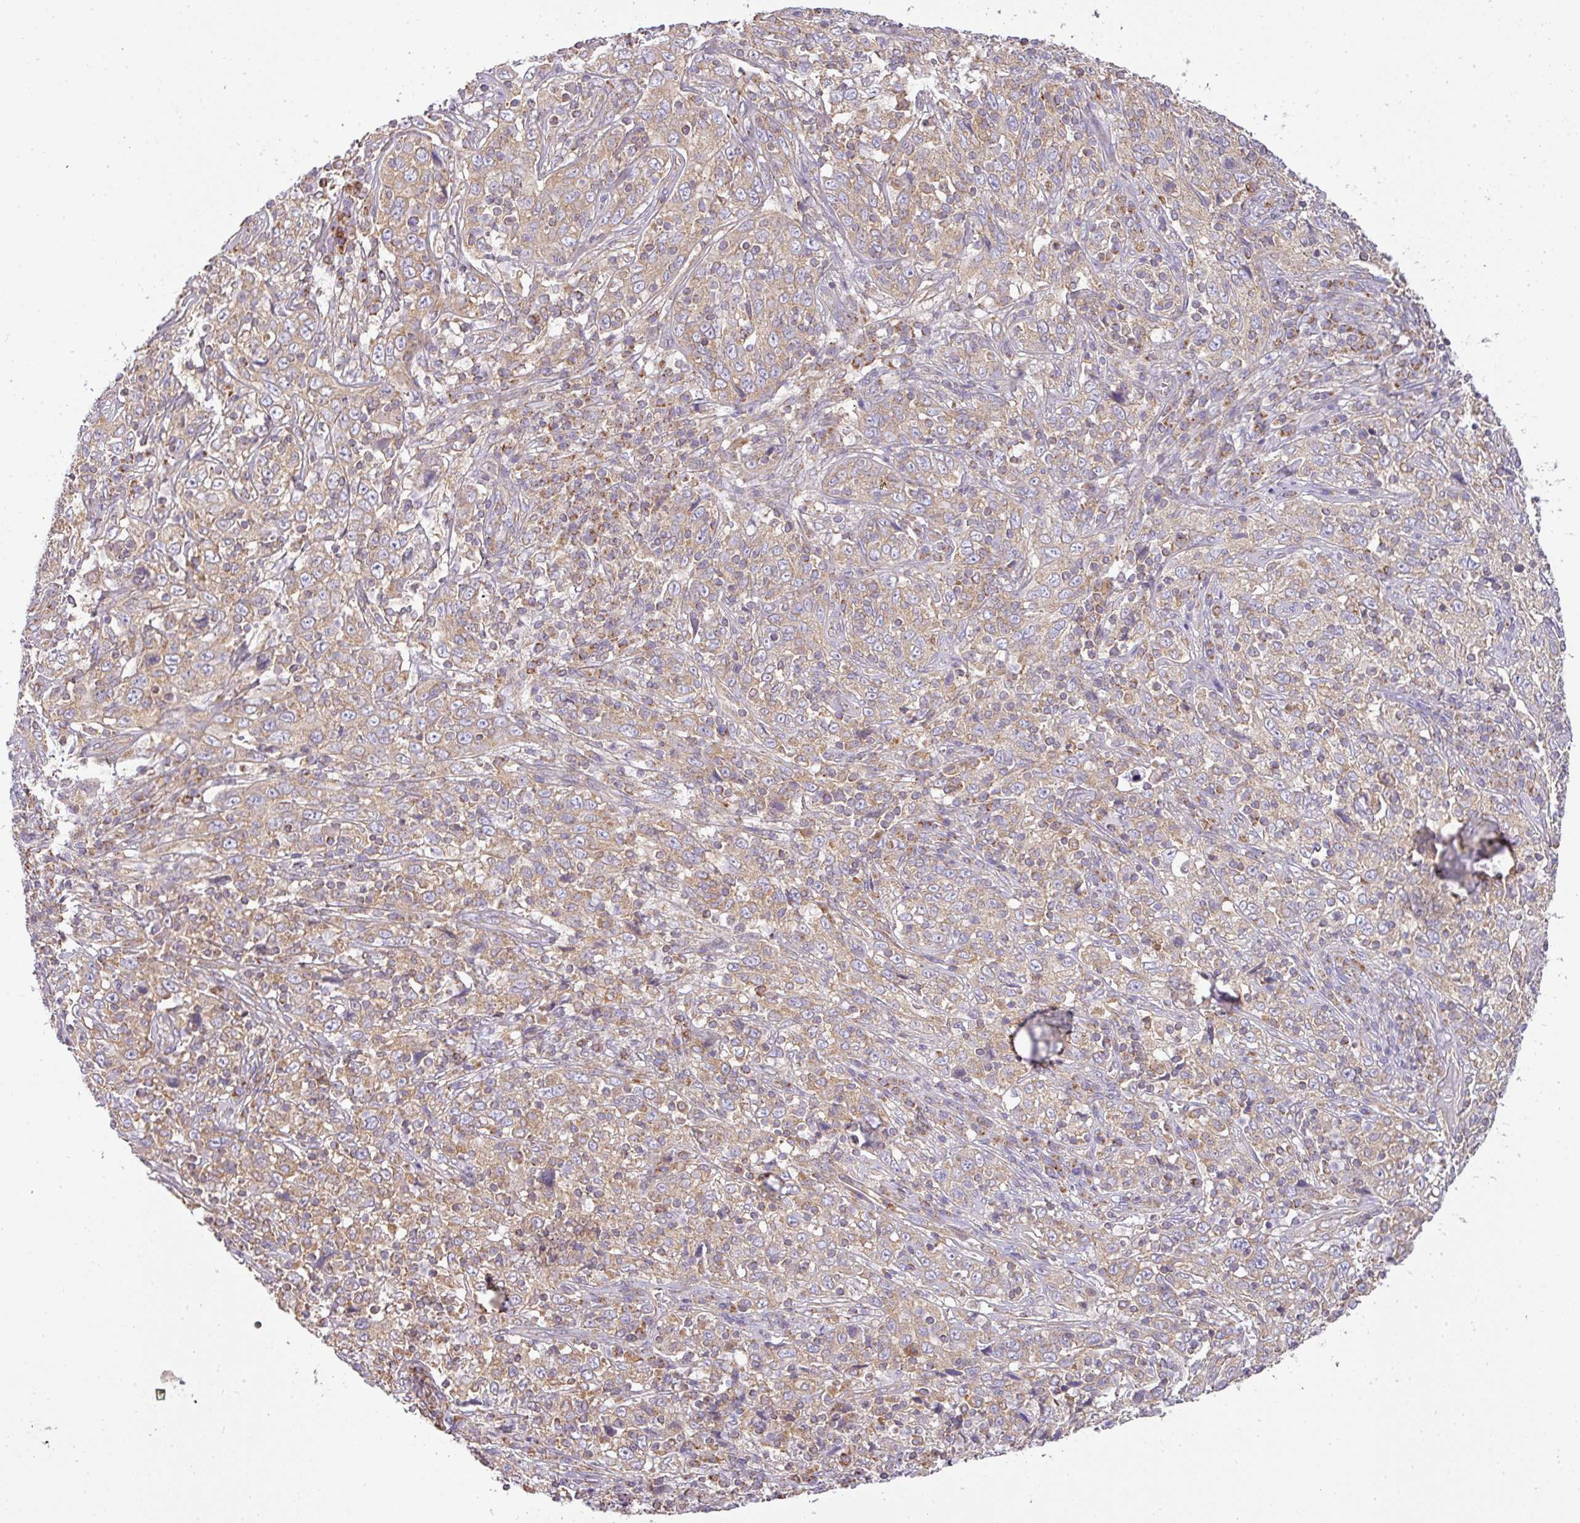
{"staining": {"intensity": "weak", "quantity": ">75%", "location": "cytoplasmic/membranous"}, "tissue": "cervical cancer", "cell_type": "Tumor cells", "image_type": "cancer", "snomed": [{"axis": "morphology", "description": "Squamous cell carcinoma, NOS"}, {"axis": "topography", "description": "Cervix"}], "caption": "High-magnification brightfield microscopy of cervical cancer stained with DAB (brown) and counterstained with hematoxylin (blue). tumor cells exhibit weak cytoplasmic/membranous staining is identified in about>75% of cells.", "gene": "ZNF211", "patient": {"sex": "female", "age": 46}}